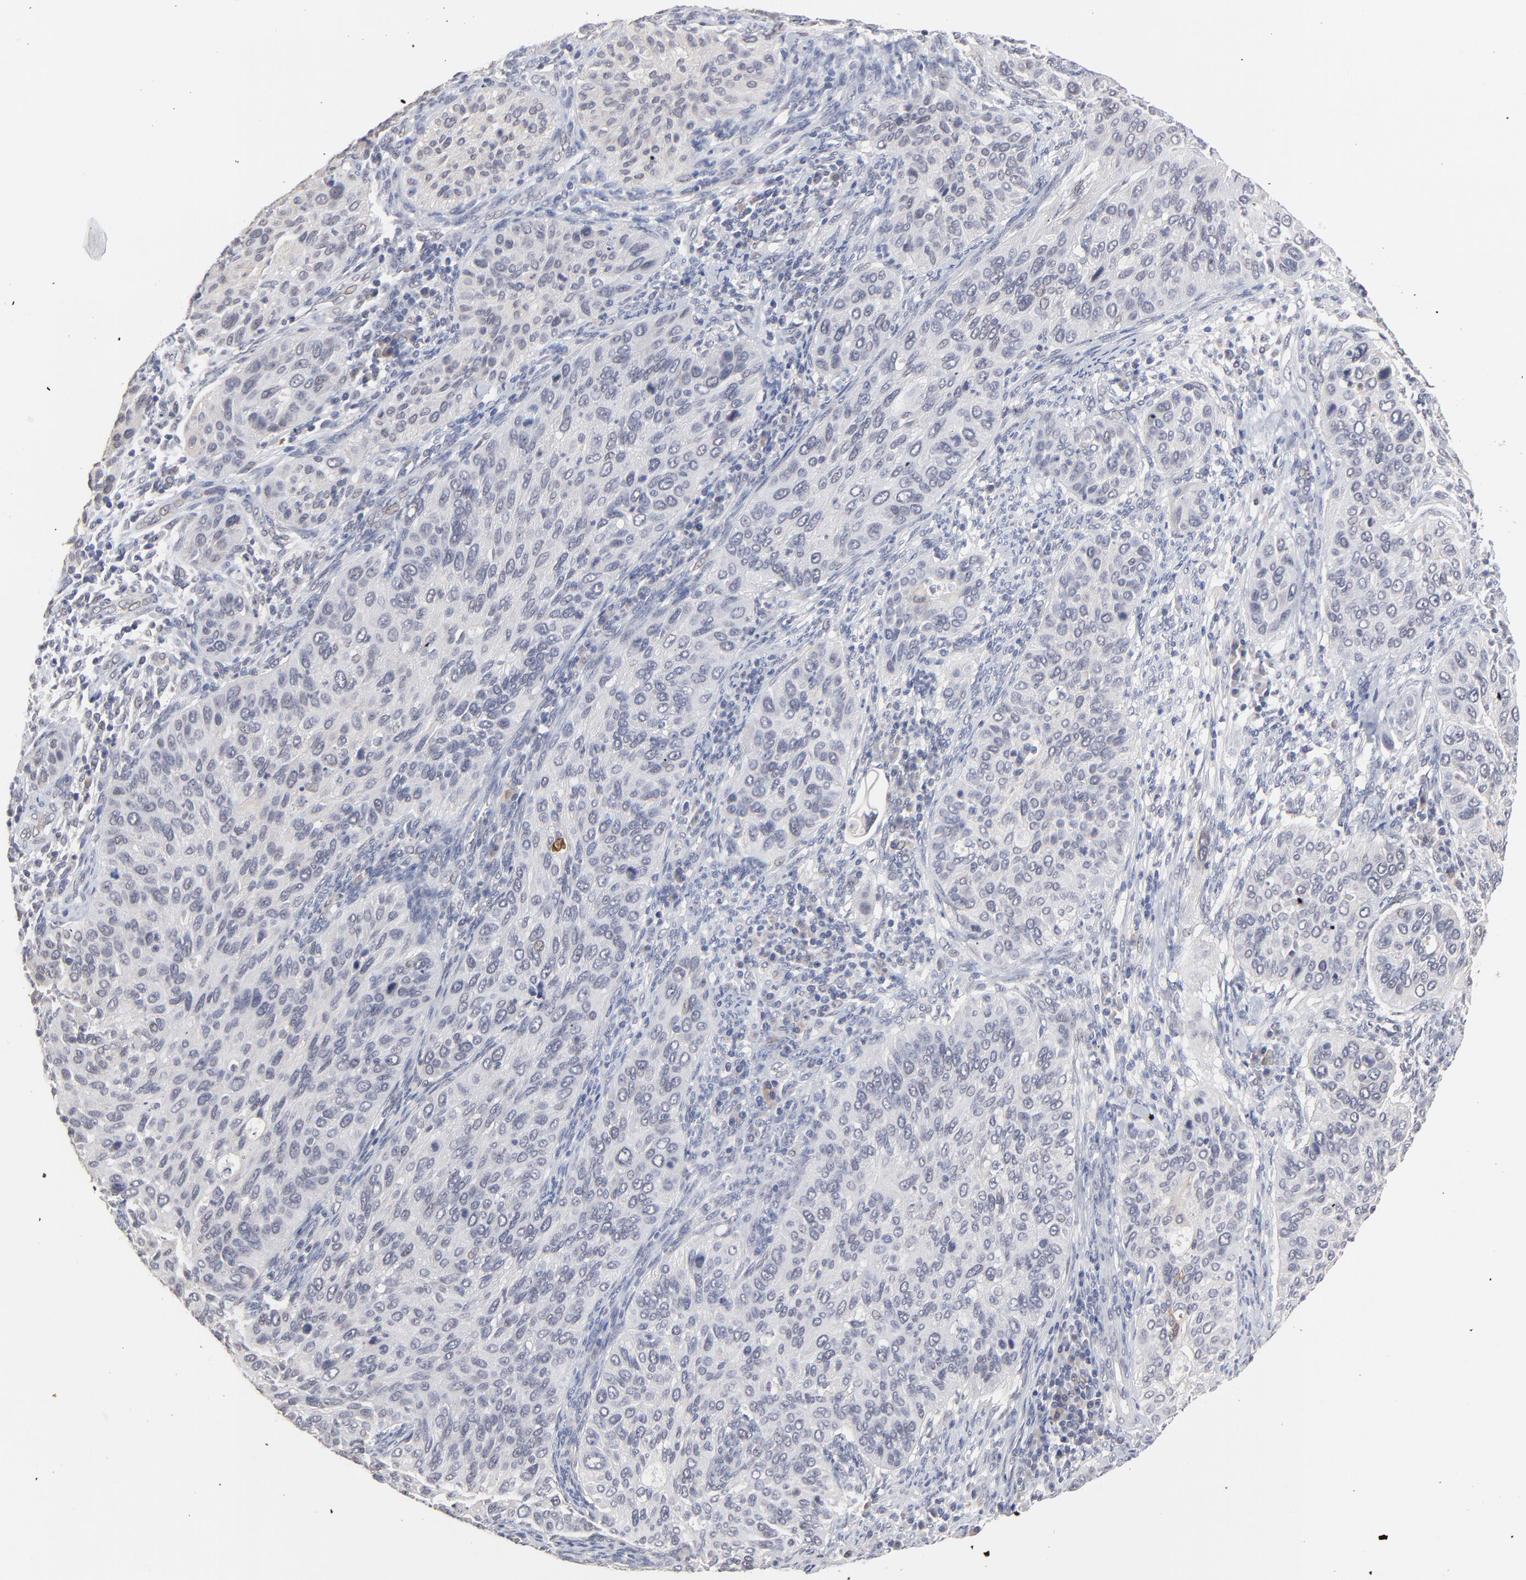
{"staining": {"intensity": "negative", "quantity": "none", "location": "none"}, "tissue": "cervical cancer", "cell_type": "Tumor cells", "image_type": "cancer", "snomed": [{"axis": "morphology", "description": "Squamous cell carcinoma, NOS"}, {"axis": "topography", "description": "Cervix"}], "caption": "The photomicrograph exhibits no staining of tumor cells in cervical squamous cell carcinoma.", "gene": "FAM199X", "patient": {"sex": "female", "age": 57}}